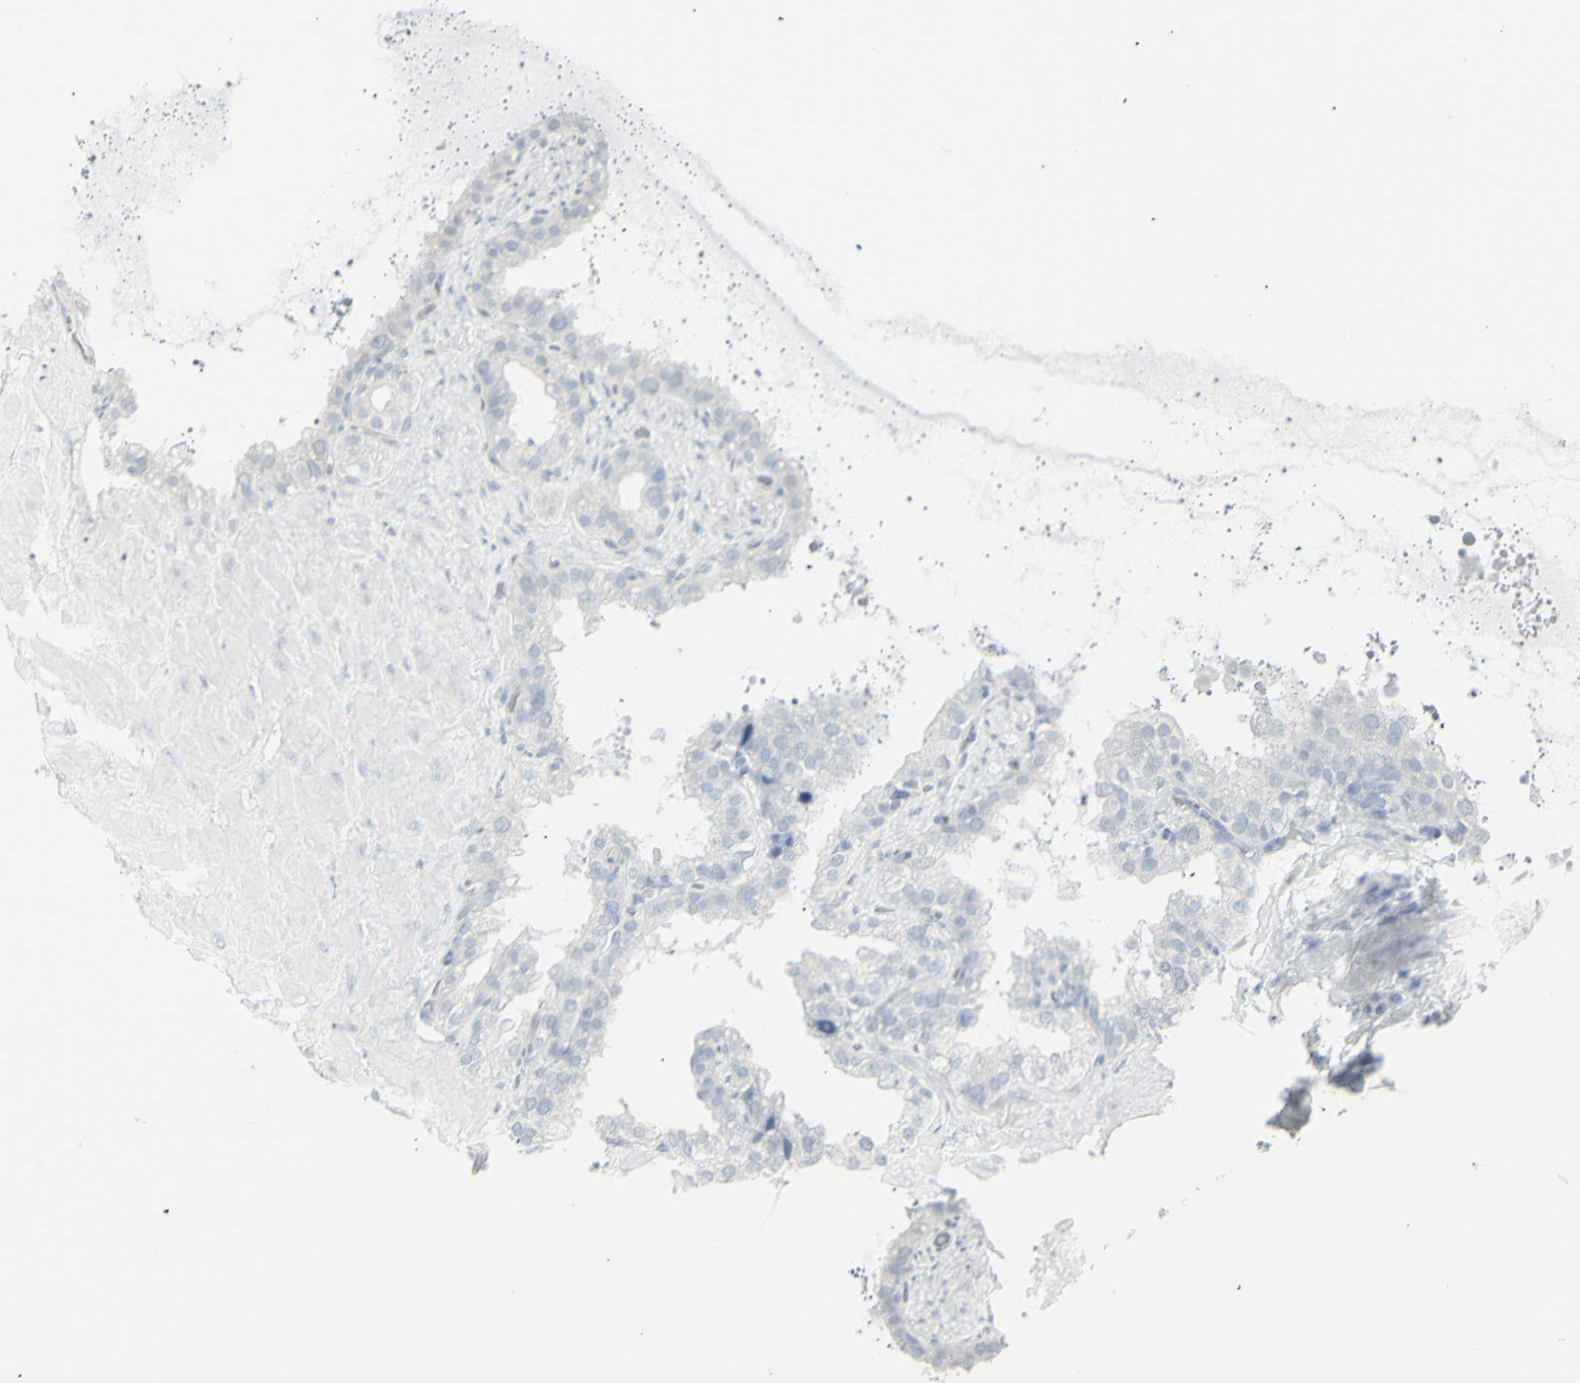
{"staining": {"intensity": "negative", "quantity": "none", "location": "none"}, "tissue": "seminal vesicle", "cell_type": "Glandular cells", "image_type": "normal", "snomed": [{"axis": "morphology", "description": "Normal tissue, NOS"}, {"axis": "topography", "description": "Seminal veicle"}], "caption": "Image shows no protein positivity in glandular cells of unremarkable seminal vesicle. (Brightfield microscopy of DAB immunohistochemistry (IHC) at high magnification).", "gene": "YBX2", "patient": {"sex": "male", "age": 68}}